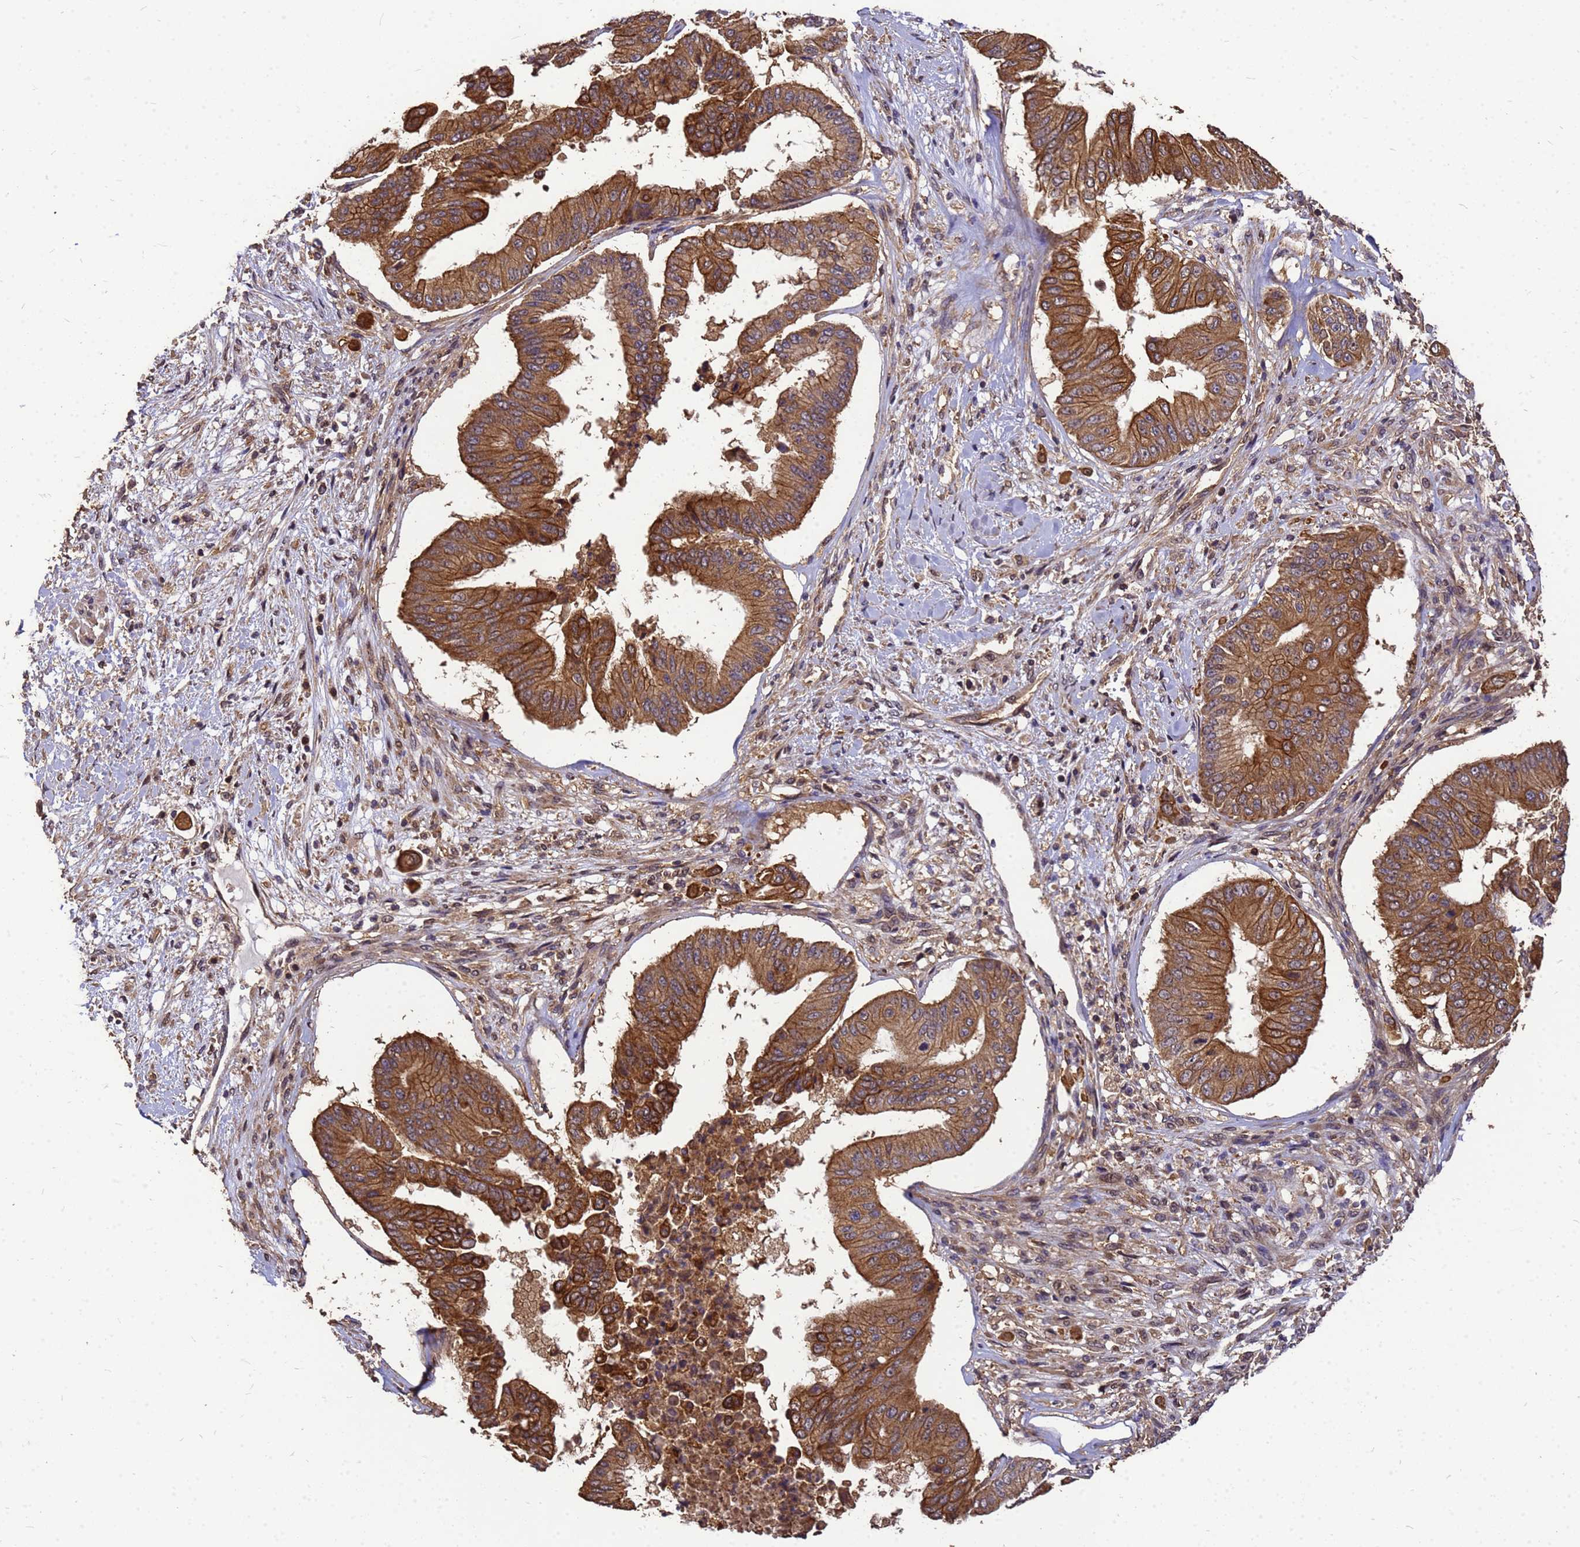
{"staining": {"intensity": "moderate", "quantity": ">75%", "location": "cytoplasmic/membranous"}, "tissue": "pancreatic cancer", "cell_type": "Tumor cells", "image_type": "cancer", "snomed": [{"axis": "morphology", "description": "Adenocarcinoma, NOS"}, {"axis": "topography", "description": "Pancreas"}], "caption": "A photomicrograph of pancreatic cancer stained for a protein exhibits moderate cytoplasmic/membranous brown staining in tumor cells.", "gene": "ZNF618", "patient": {"sex": "female", "age": 77}}